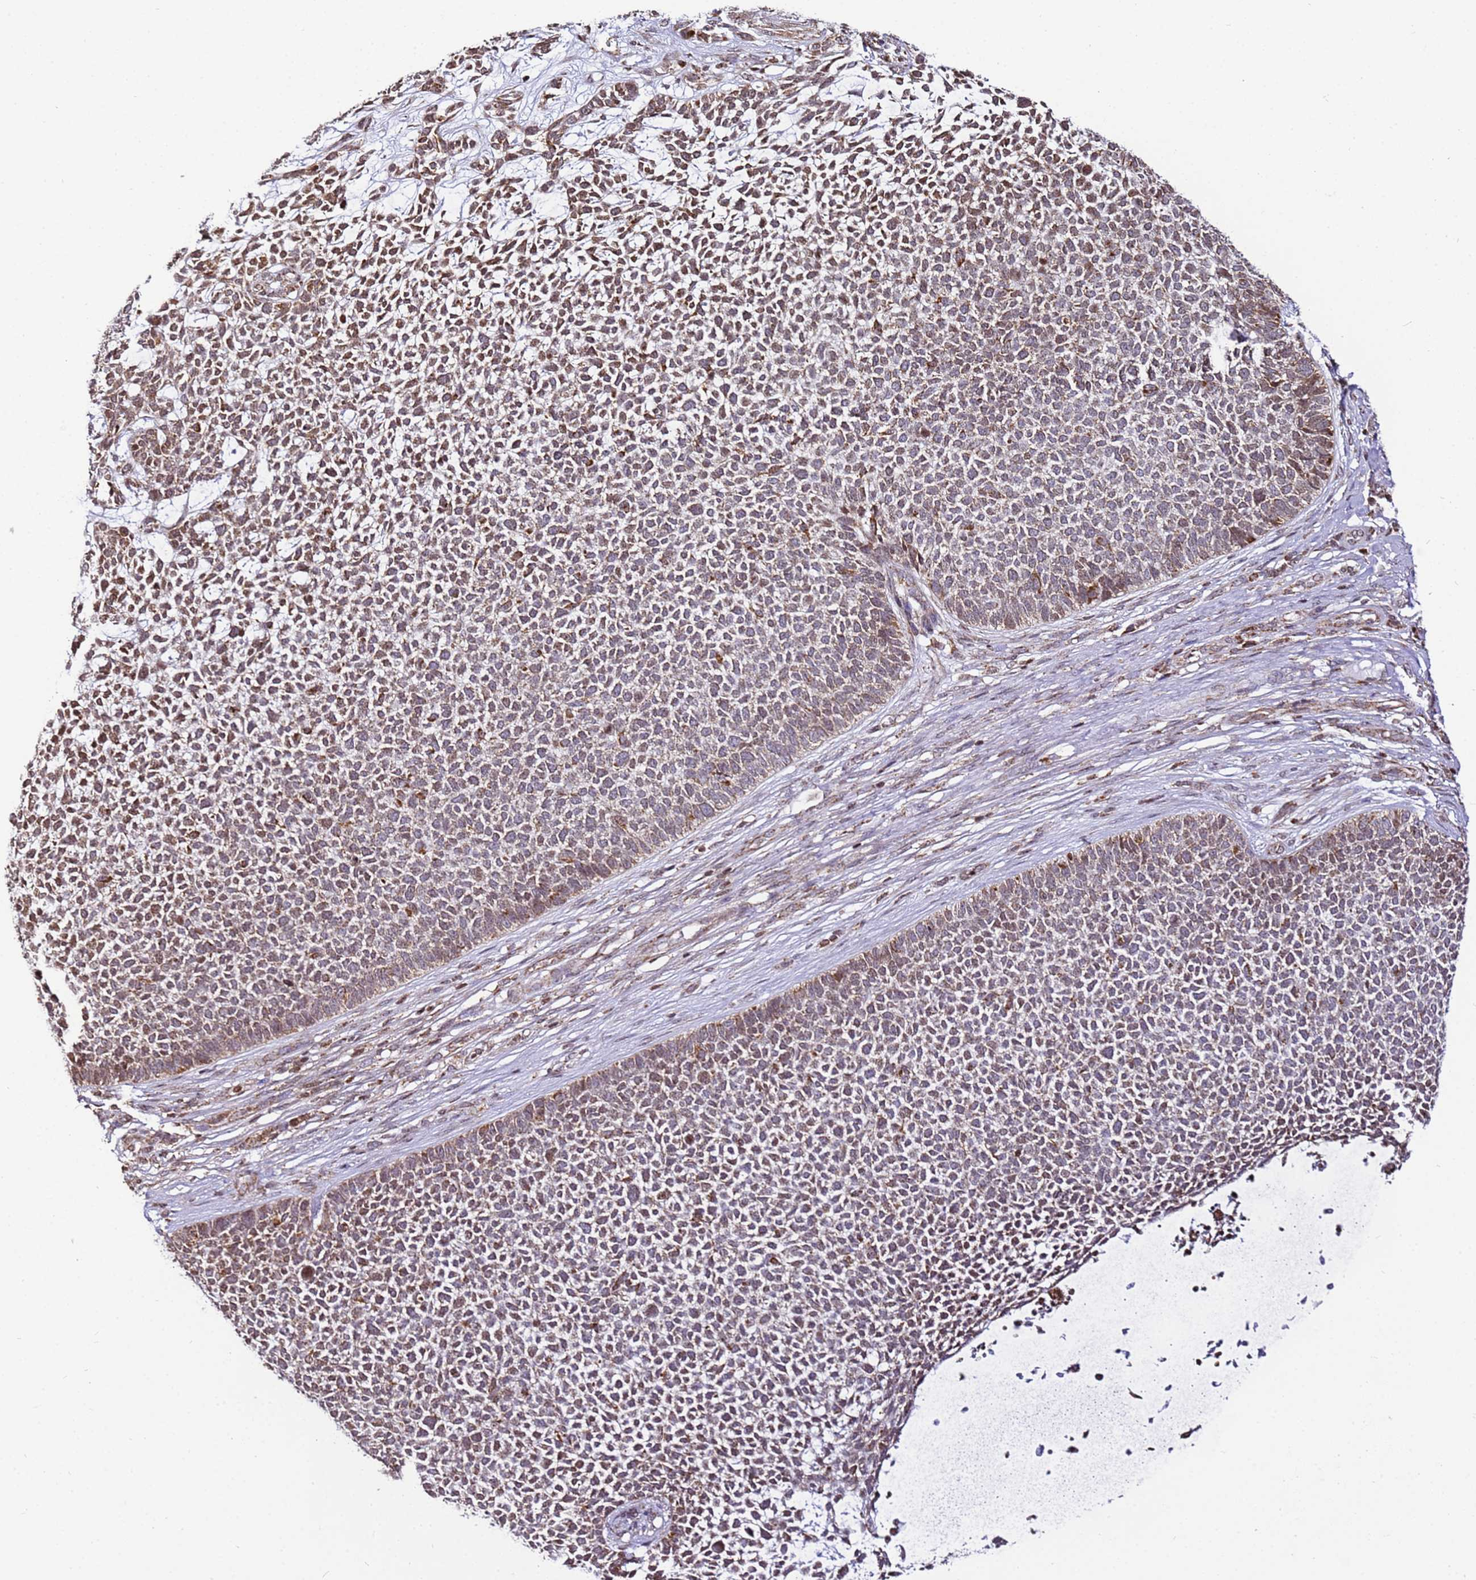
{"staining": {"intensity": "moderate", "quantity": "25%-75%", "location": "cytoplasmic/membranous"}, "tissue": "skin cancer", "cell_type": "Tumor cells", "image_type": "cancer", "snomed": [{"axis": "morphology", "description": "Basal cell carcinoma"}, {"axis": "topography", "description": "Skin"}], "caption": "DAB immunohistochemical staining of human skin cancer shows moderate cytoplasmic/membranous protein positivity in approximately 25%-75% of tumor cells.", "gene": "HSPE1", "patient": {"sex": "female", "age": 84}}